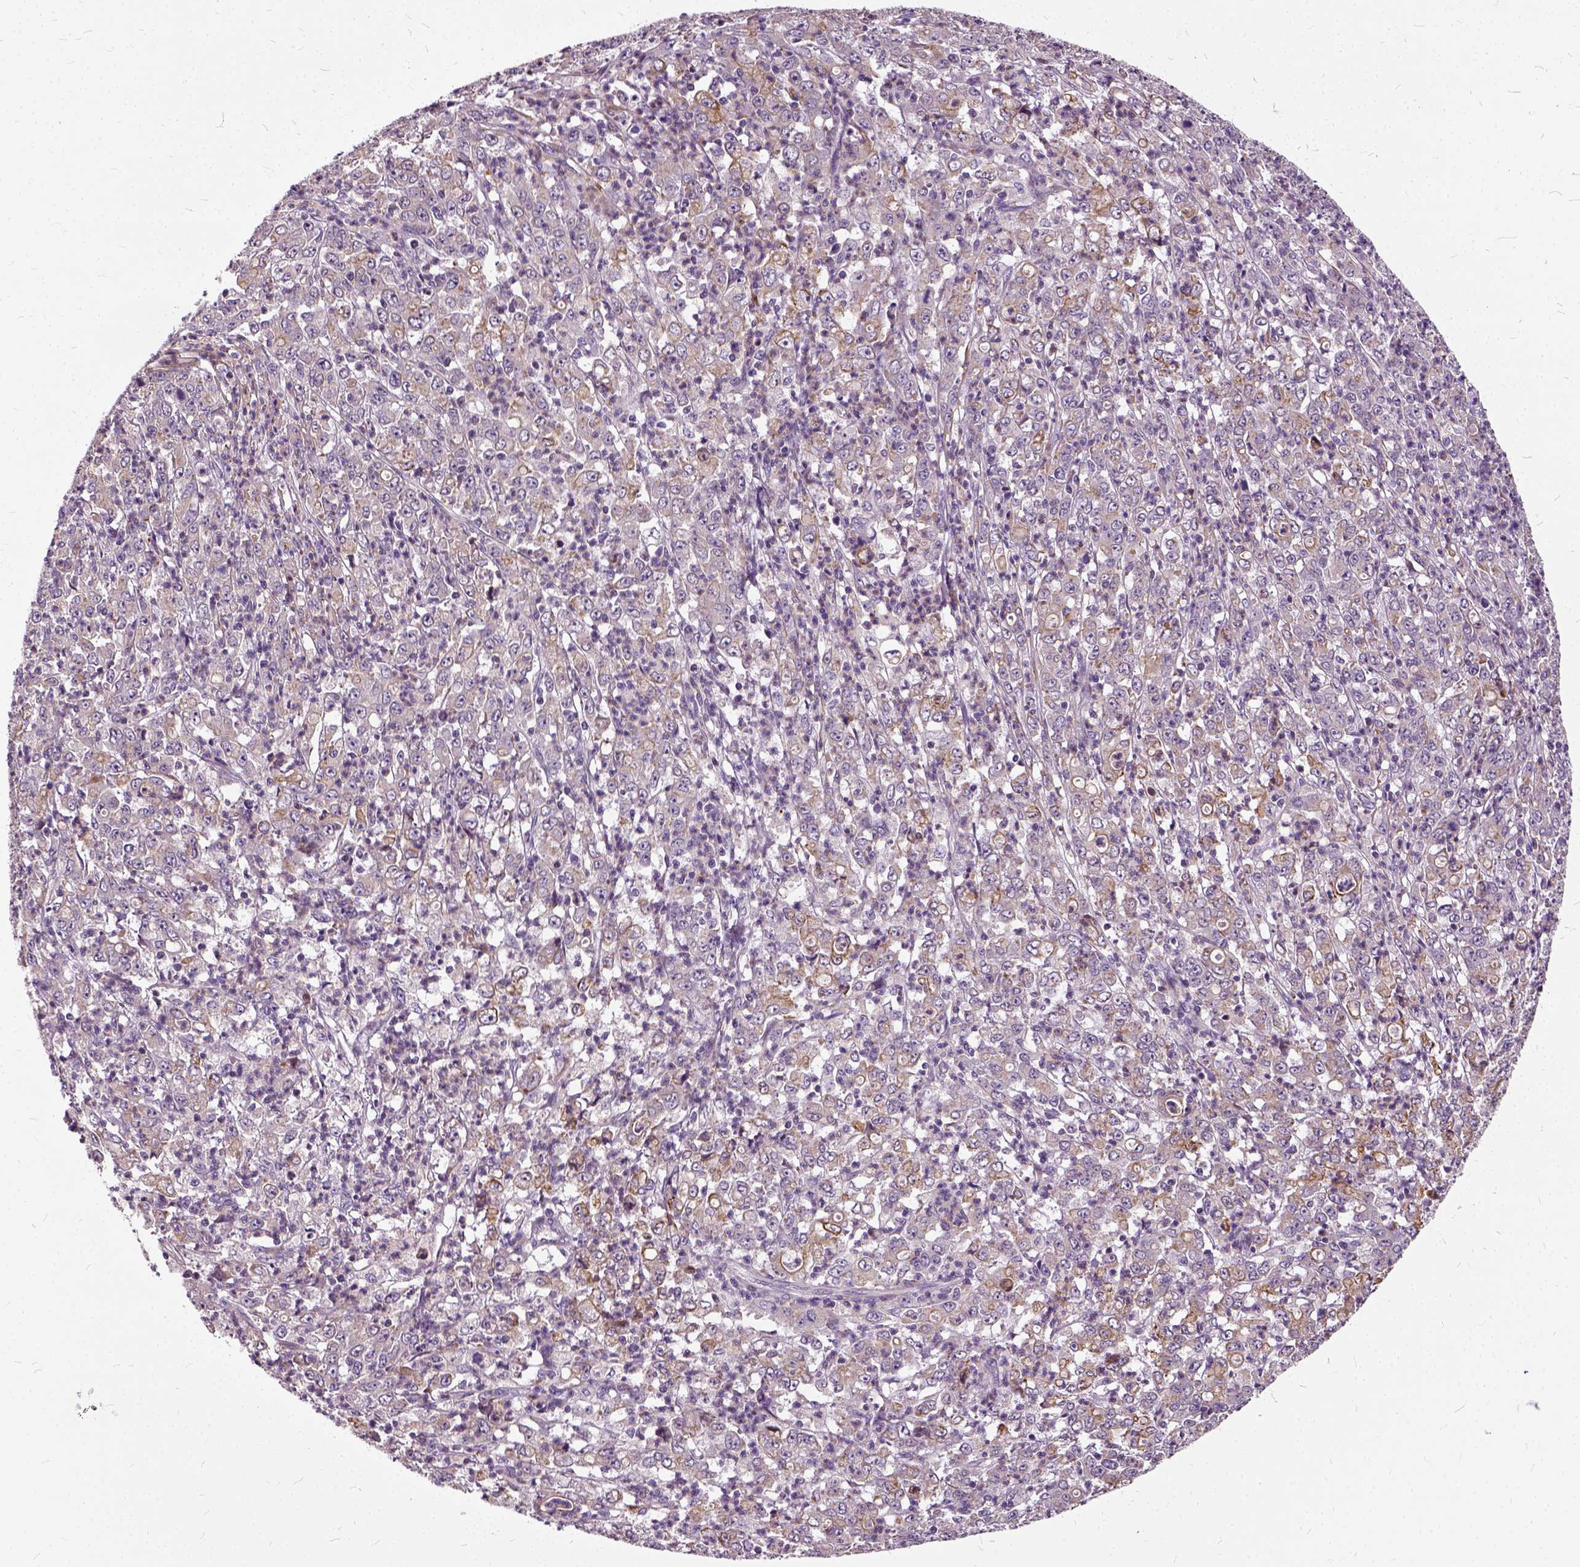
{"staining": {"intensity": "moderate", "quantity": "25%-75%", "location": "cytoplasmic/membranous"}, "tissue": "stomach cancer", "cell_type": "Tumor cells", "image_type": "cancer", "snomed": [{"axis": "morphology", "description": "Adenocarcinoma, NOS"}, {"axis": "topography", "description": "Stomach, lower"}], "caption": "Human stomach cancer stained with a brown dye reveals moderate cytoplasmic/membranous positive expression in approximately 25%-75% of tumor cells.", "gene": "ILRUN", "patient": {"sex": "female", "age": 71}}